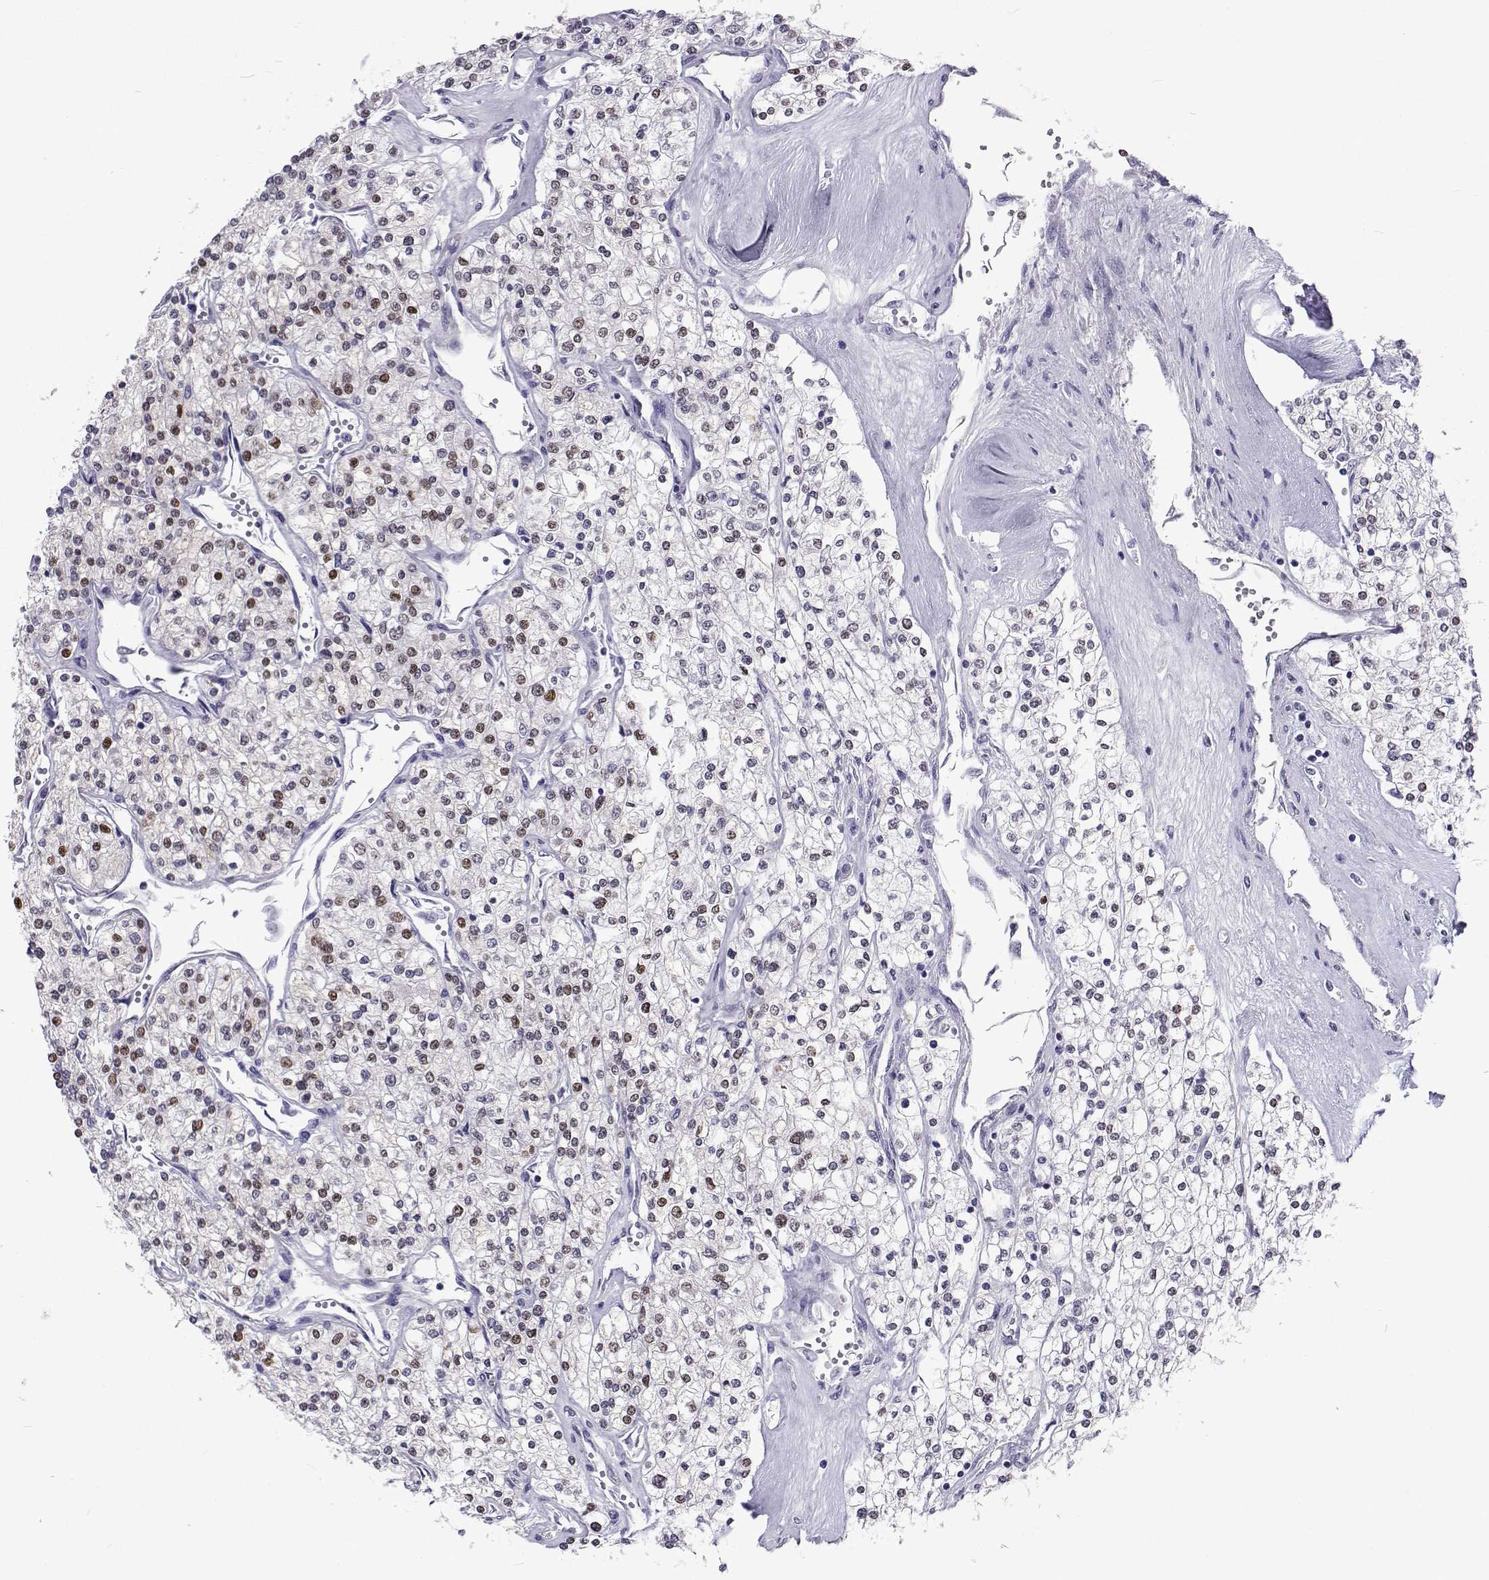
{"staining": {"intensity": "moderate", "quantity": "<25%", "location": "nuclear"}, "tissue": "renal cancer", "cell_type": "Tumor cells", "image_type": "cancer", "snomed": [{"axis": "morphology", "description": "Adenocarcinoma, NOS"}, {"axis": "topography", "description": "Kidney"}], "caption": "Immunohistochemistry micrograph of renal cancer (adenocarcinoma) stained for a protein (brown), which displays low levels of moderate nuclear positivity in about <25% of tumor cells.", "gene": "GALM", "patient": {"sex": "male", "age": 80}}